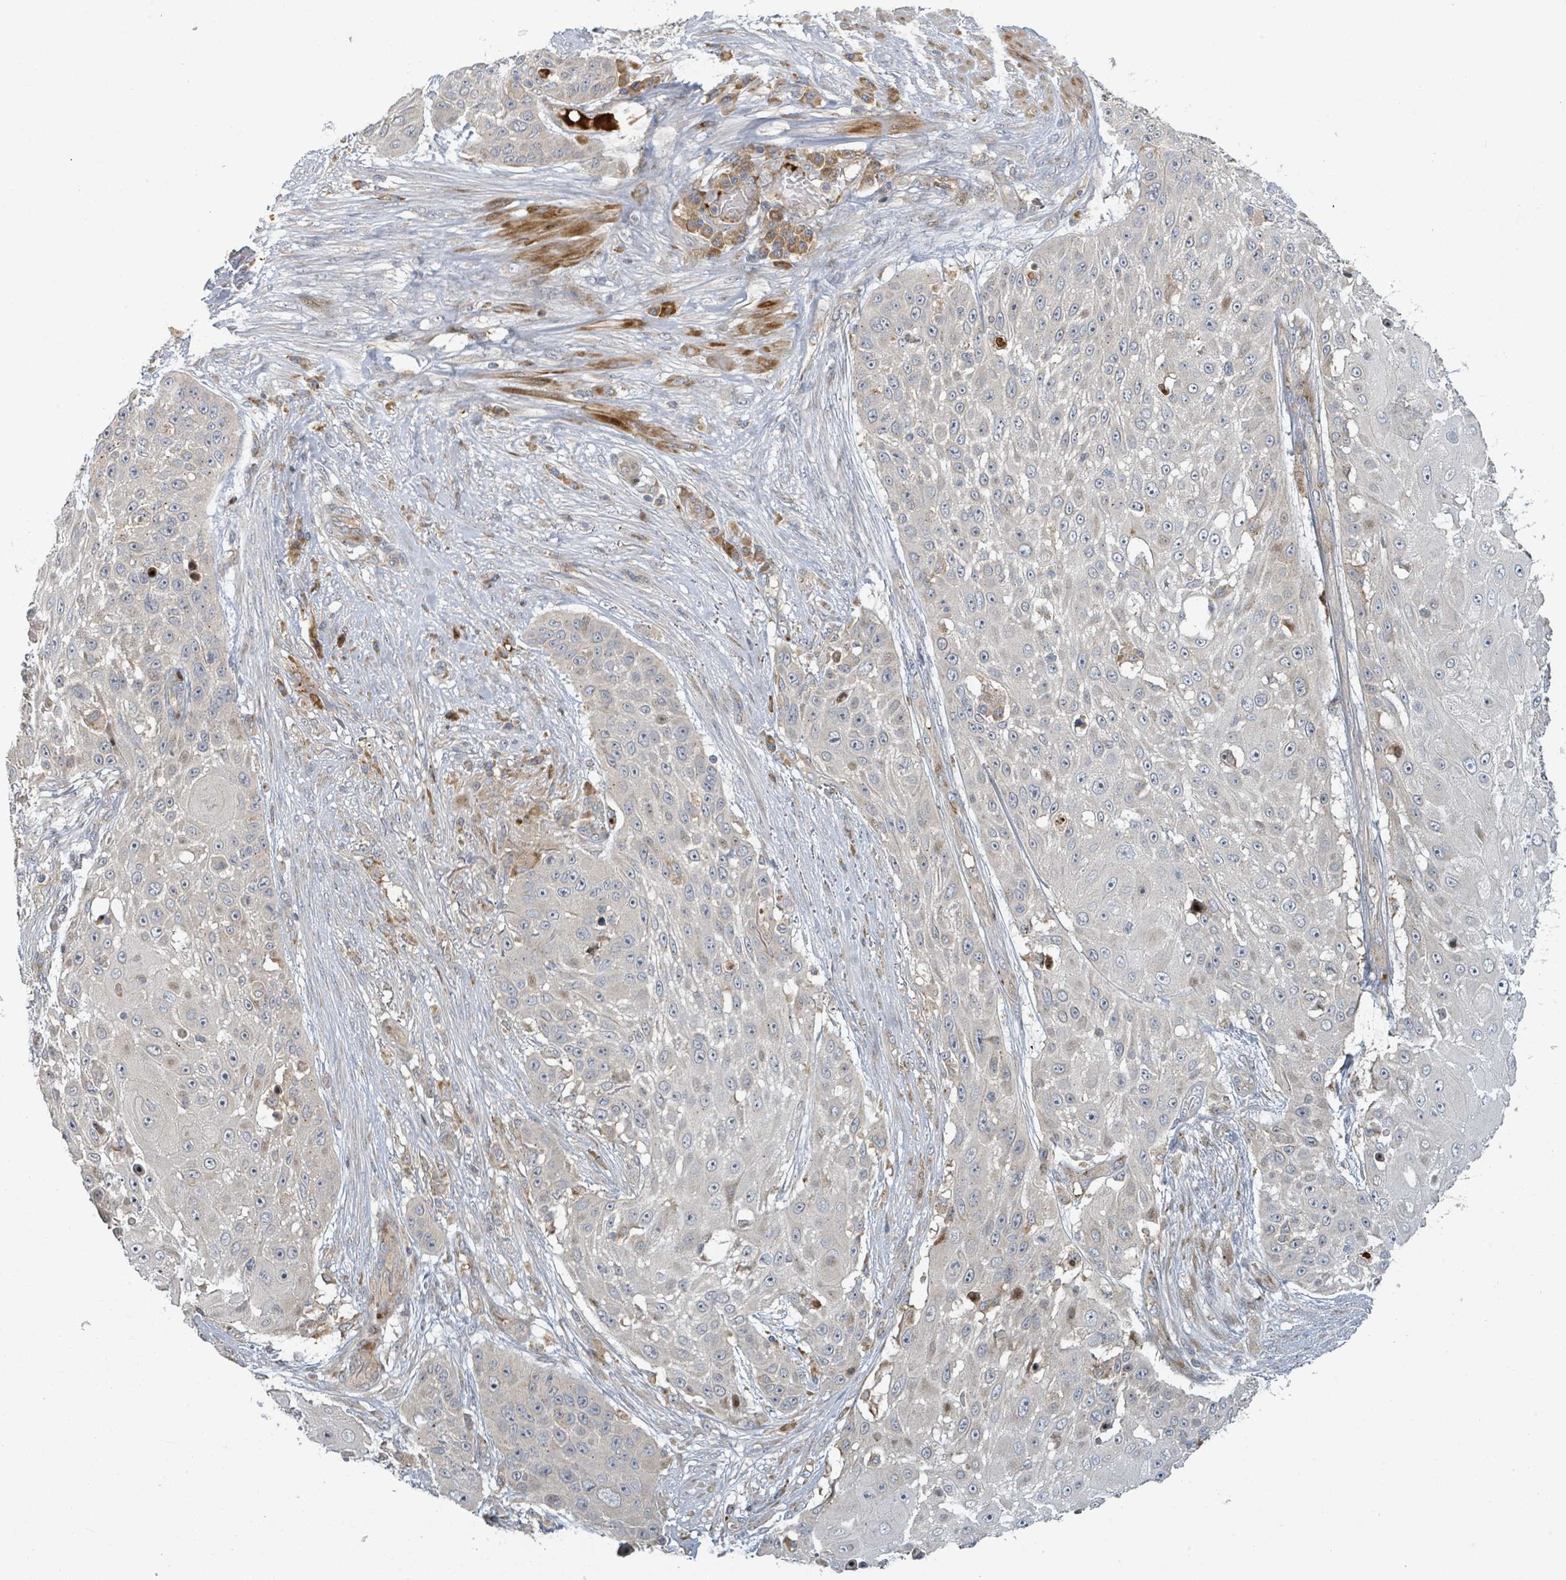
{"staining": {"intensity": "moderate", "quantity": "<25%", "location": "cytoplasmic/membranous"}, "tissue": "skin cancer", "cell_type": "Tumor cells", "image_type": "cancer", "snomed": [{"axis": "morphology", "description": "Squamous cell carcinoma, NOS"}, {"axis": "topography", "description": "Skin"}], "caption": "Protein expression analysis of human skin cancer reveals moderate cytoplasmic/membranous staining in about <25% of tumor cells.", "gene": "CFAP210", "patient": {"sex": "female", "age": 86}}